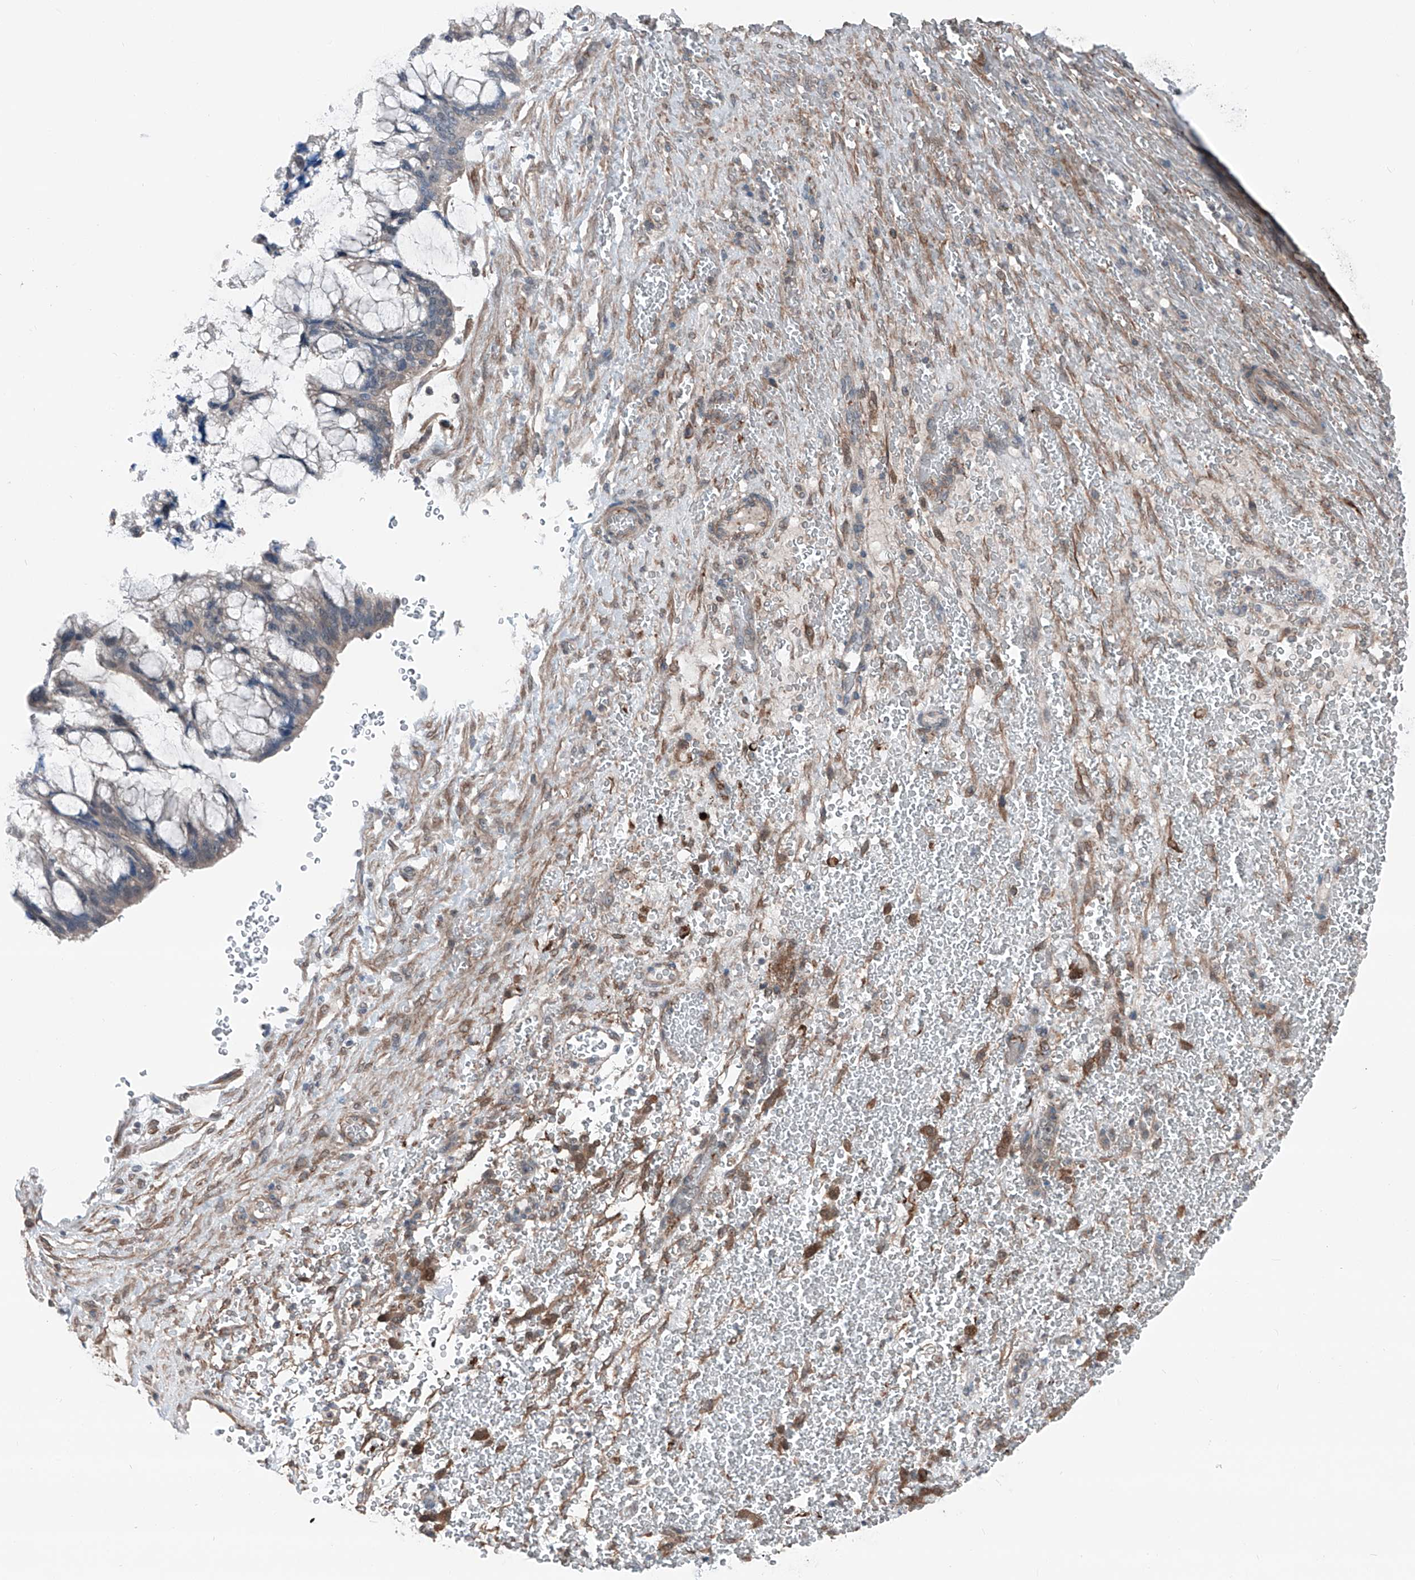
{"staining": {"intensity": "weak", "quantity": "<25%", "location": "cytoplasmic/membranous"}, "tissue": "ovarian cancer", "cell_type": "Tumor cells", "image_type": "cancer", "snomed": [{"axis": "morphology", "description": "Cystadenocarcinoma, mucinous, NOS"}, {"axis": "topography", "description": "Ovary"}], "caption": "The micrograph reveals no significant staining in tumor cells of ovarian cancer.", "gene": "HSPB11", "patient": {"sex": "female", "age": 37}}